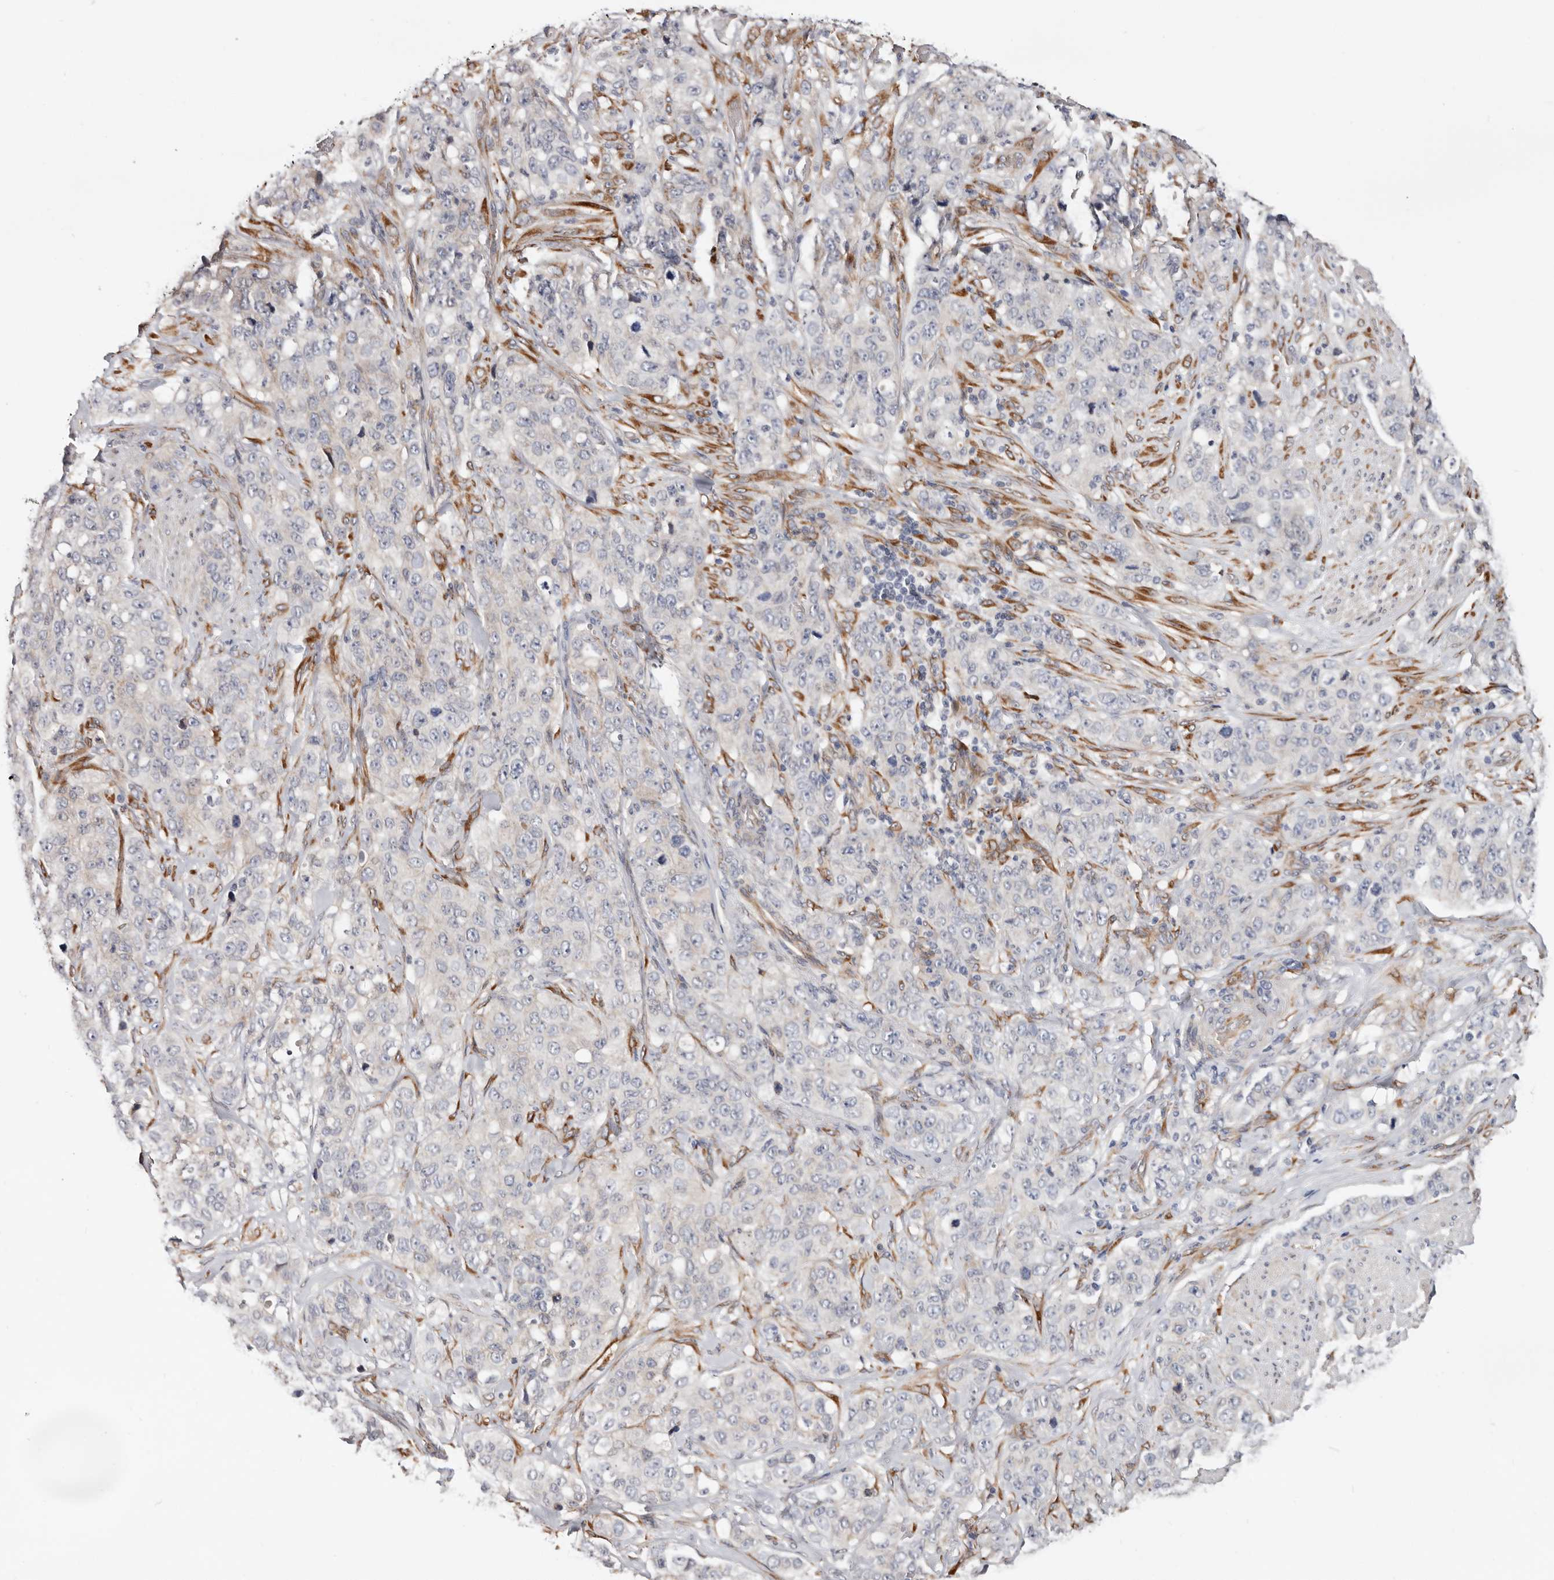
{"staining": {"intensity": "negative", "quantity": "none", "location": "none"}, "tissue": "stomach cancer", "cell_type": "Tumor cells", "image_type": "cancer", "snomed": [{"axis": "morphology", "description": "Adenocarcinoma, NOS"}, {"axis": "topography", "description": "Stomach"}], "caption": "This micrograph is of stomach adenocarcinoma stained with immunohistochemistry (IHC) to label a protein in brown with the nuclei are counter-stained blue. There is no staining in tumor cells.", "gene": "USH1C", "patient": {"sex": "male", "age": 48}}